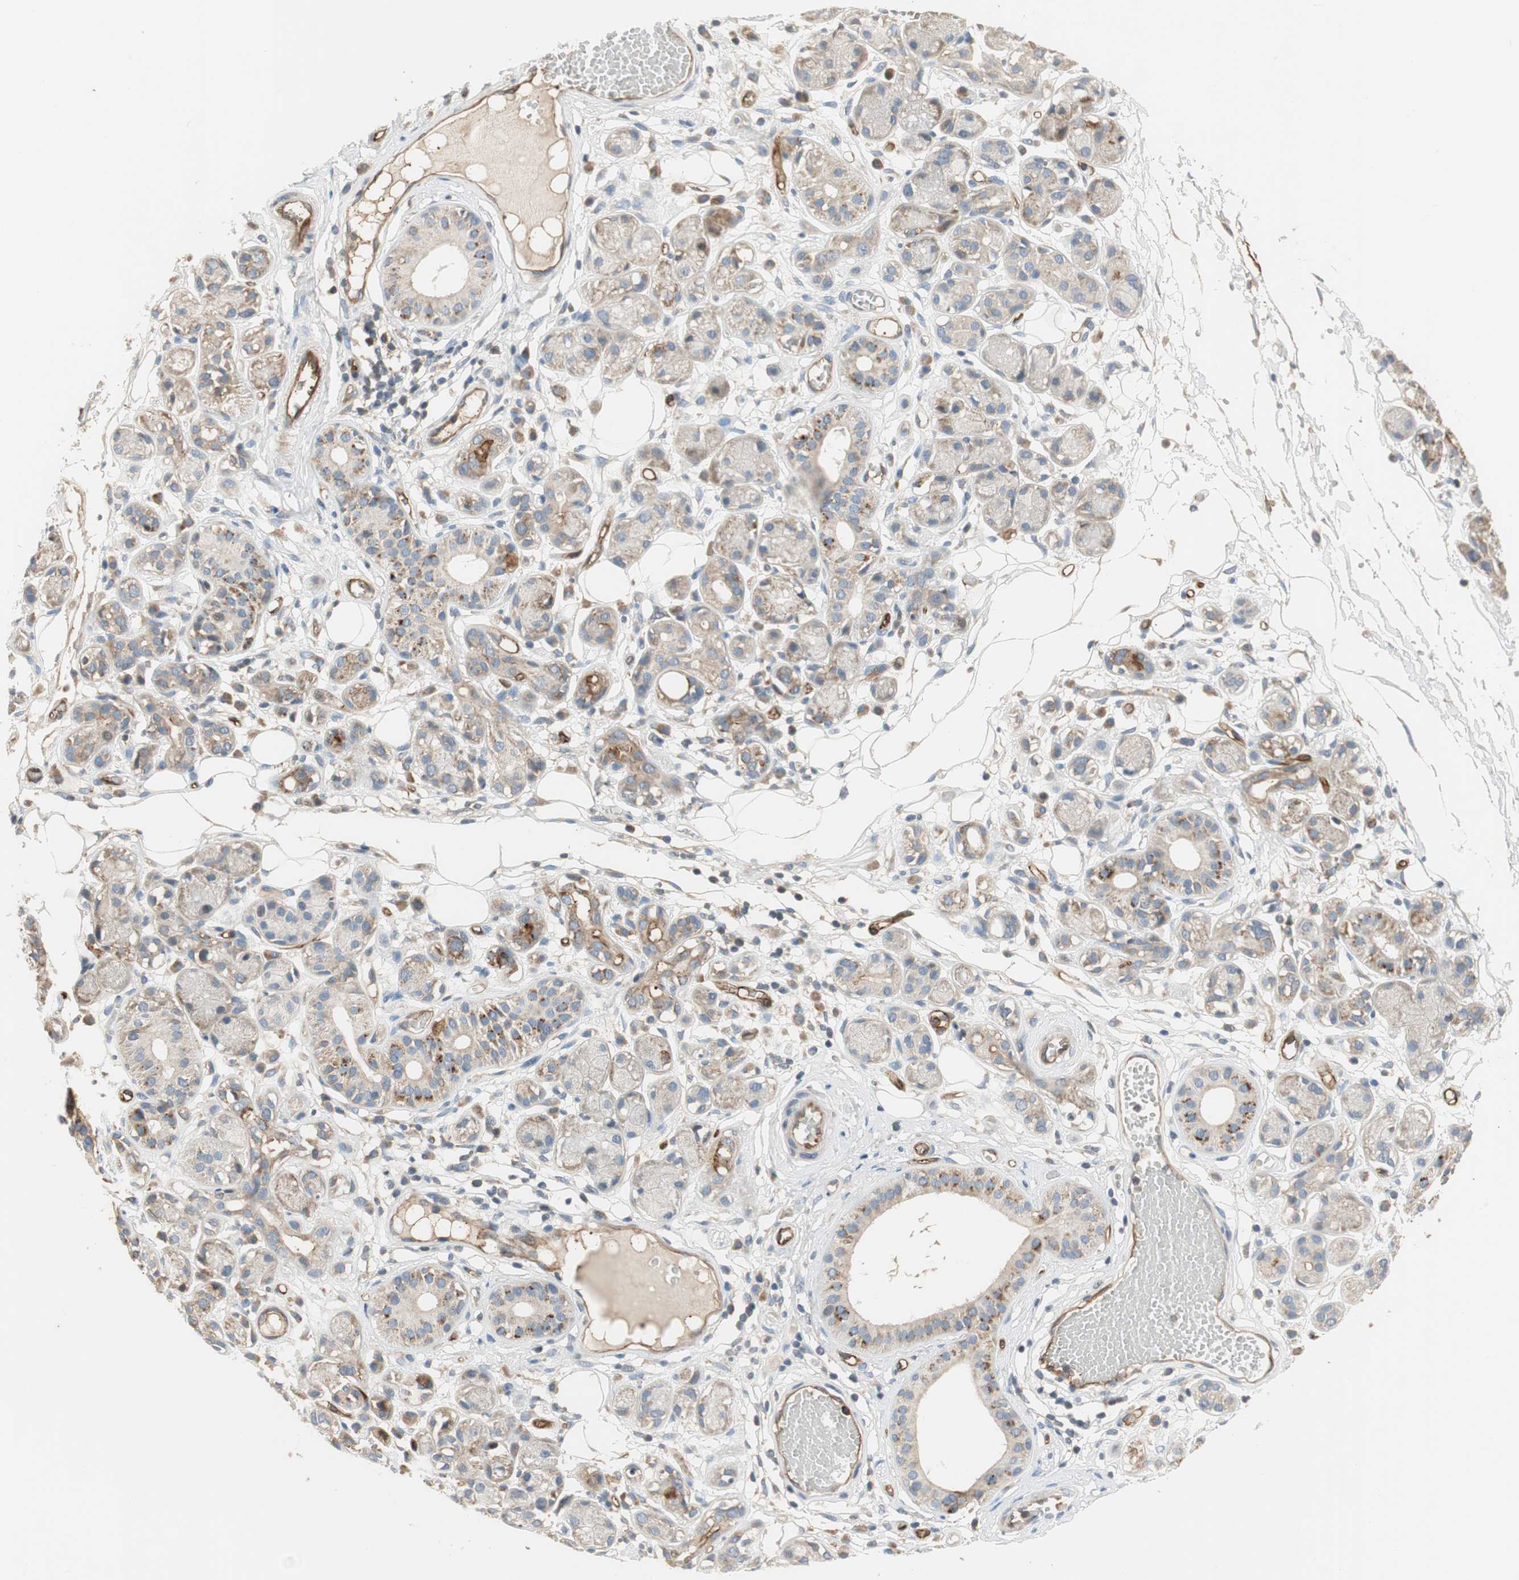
{"staining": {"intensity": "moderate", "quantity": "<25%", "location": "cytoplasmic/membranous"}, "tissue": "adipose tissue", "cell_type": "Adipocytes", "image_type": "normal", "snomed": [{"axis": "morphology", "description": "Normal tissue, NOS"}, {"axis": "morphology", "description": "Inflammation, NOS"}, {"axis": "topography", "description": "Vascular tissue"}, {"axis": "topography", "description": "Salivary gland"}], "caption": "Adipocytes display low levels of moderate cytoplasmic/membranous expression in about <25% of cells in normal adipose tissue. The protein is stained brown, and the nuclei are stained in blue (DAB (3,3'-diaminobenzidine) IHC with brightfield microscopy, high magnification).", "gene": "ALPL", "patient": {"sex": "female", "age": 75}}